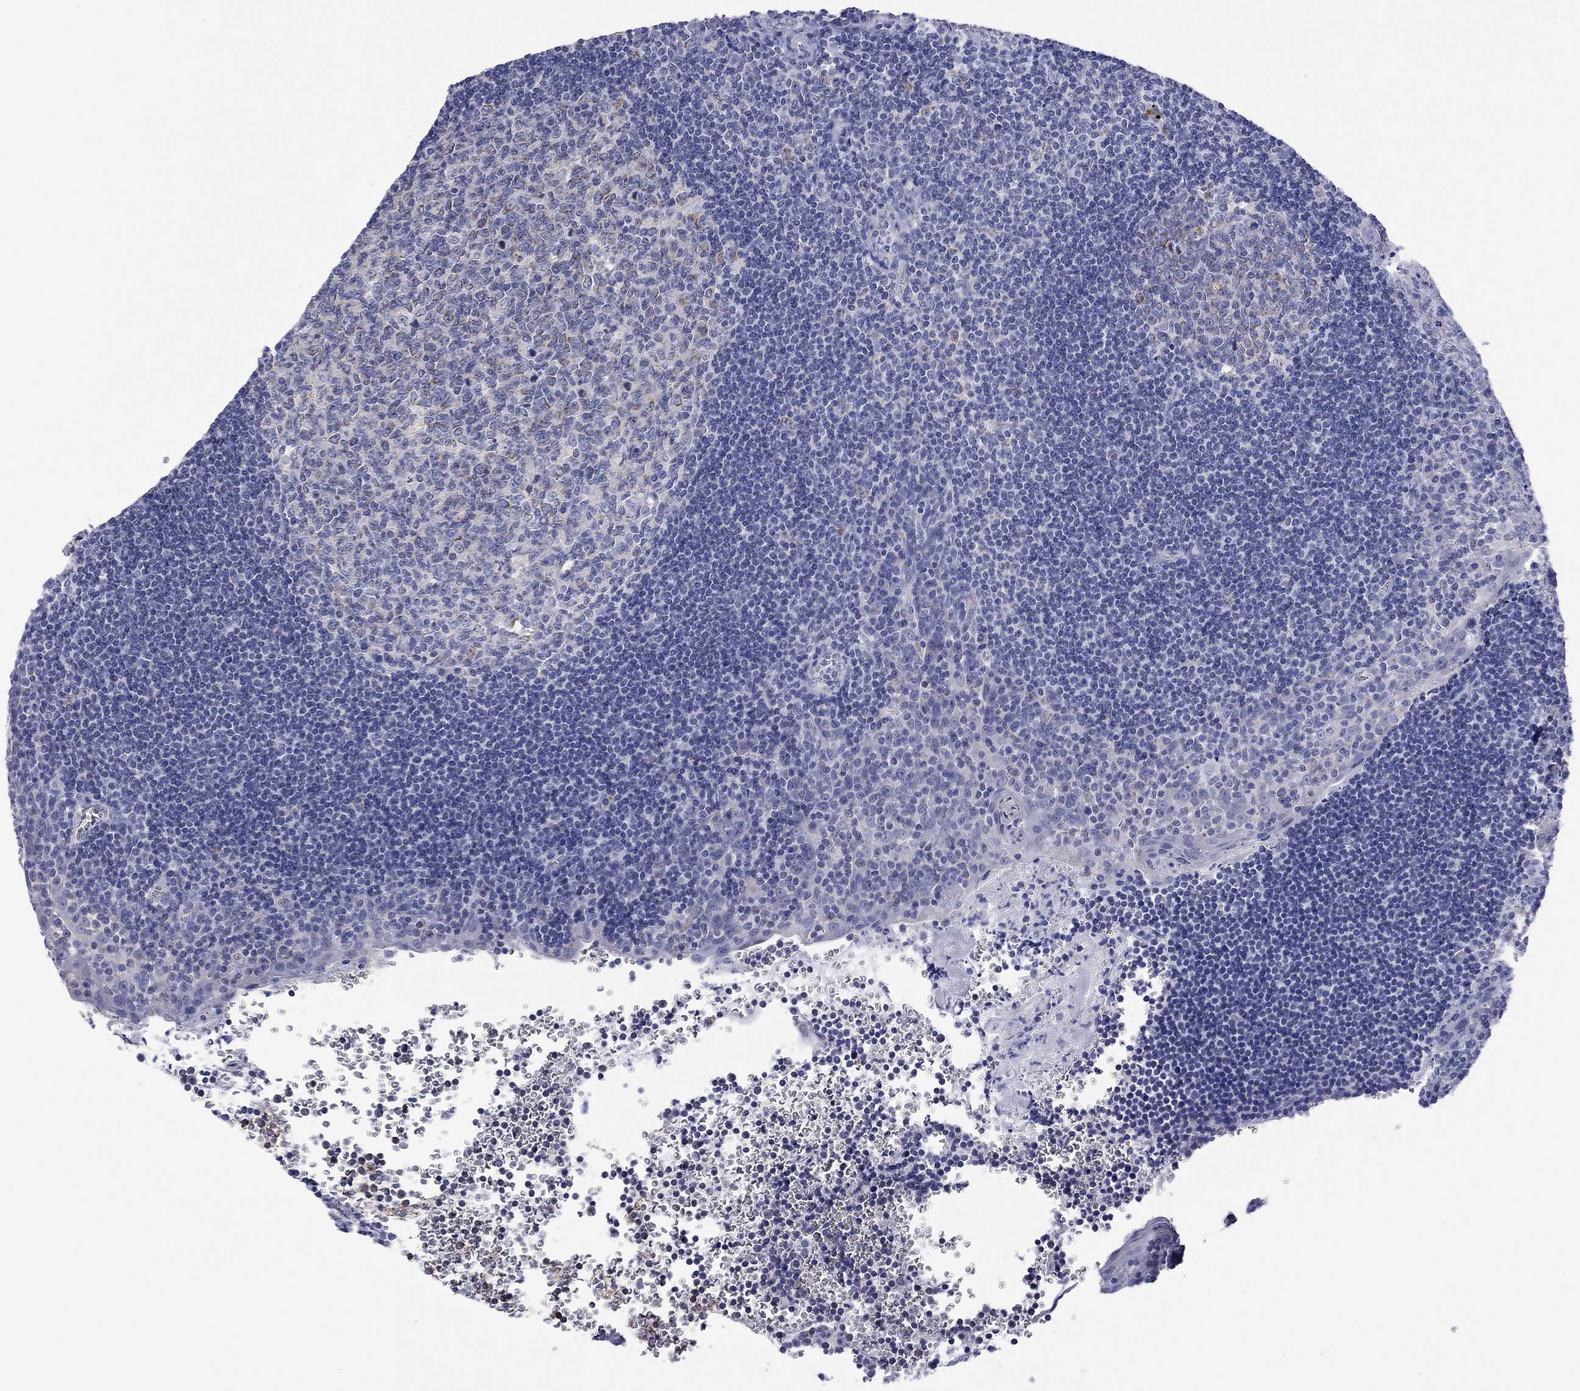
{"staining": {"intensity": "moderate", "quantity": "<25%", "location": "cytoplasmic/membranous"}, "tissue": "tonsil", "cell_type": "Germinal center cells", "image_type": "normal", "snomed": [{"axis": "morphology", "description": "Normal tissue, NOS"}, {"axis": "morphology", "description": "Inflammation, NOS"}, {"axis": "topography", "description": "Tonsil"}], "caption": "Normal tonsil displays moderate cytoplasmic/membranous staining in about <25% of germinal center cells.", "gene": "CLVS1", "patient": {"sex": "female", "age": 31}}